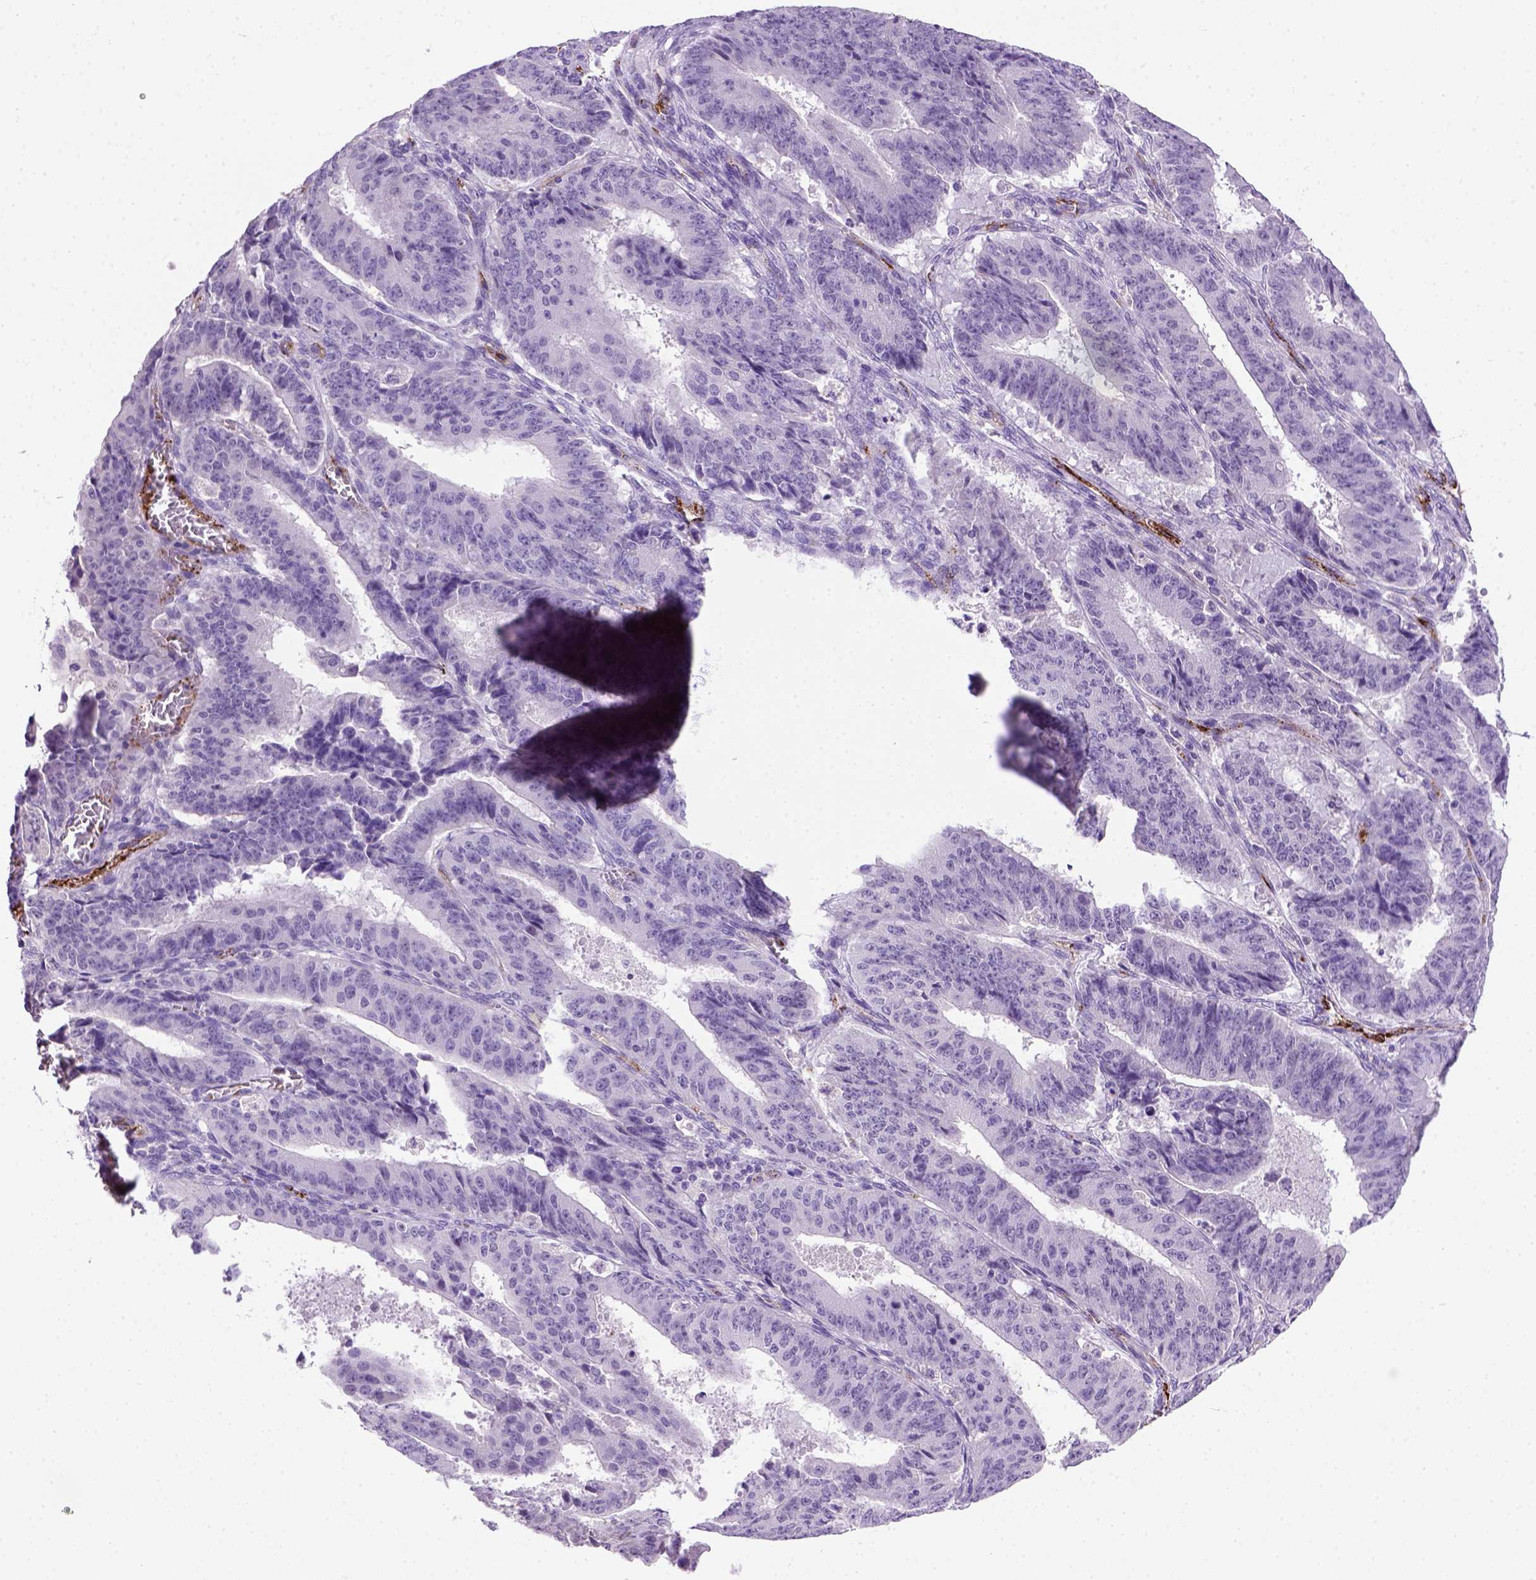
{"staining": {"intensity": "negative", "quantity": "none", "location": "none"}, "tissue": "ovarian cancer", "cell_type": "Tumor cells", "image_type": "cancer", "snomed": [{"axis": "morphology", "description": "Carcinoma, endometroid"}, {"axis": "topography", "description": "Ovary"}], "caption": "Immunohistochemistry (IHC) photomicrograph of neoplastic tissue: human ovarian cancer stained with DAB (3,3'-diaminobenzidine) exhibits no significant protein positivity in tumor cells. Brightfield microscopy of IHC stained with DAB (brown) and hematoxylin (blue), captured at high magnification.", "gene": "VWF", "patient": {"sex": "female", "age": 42}}